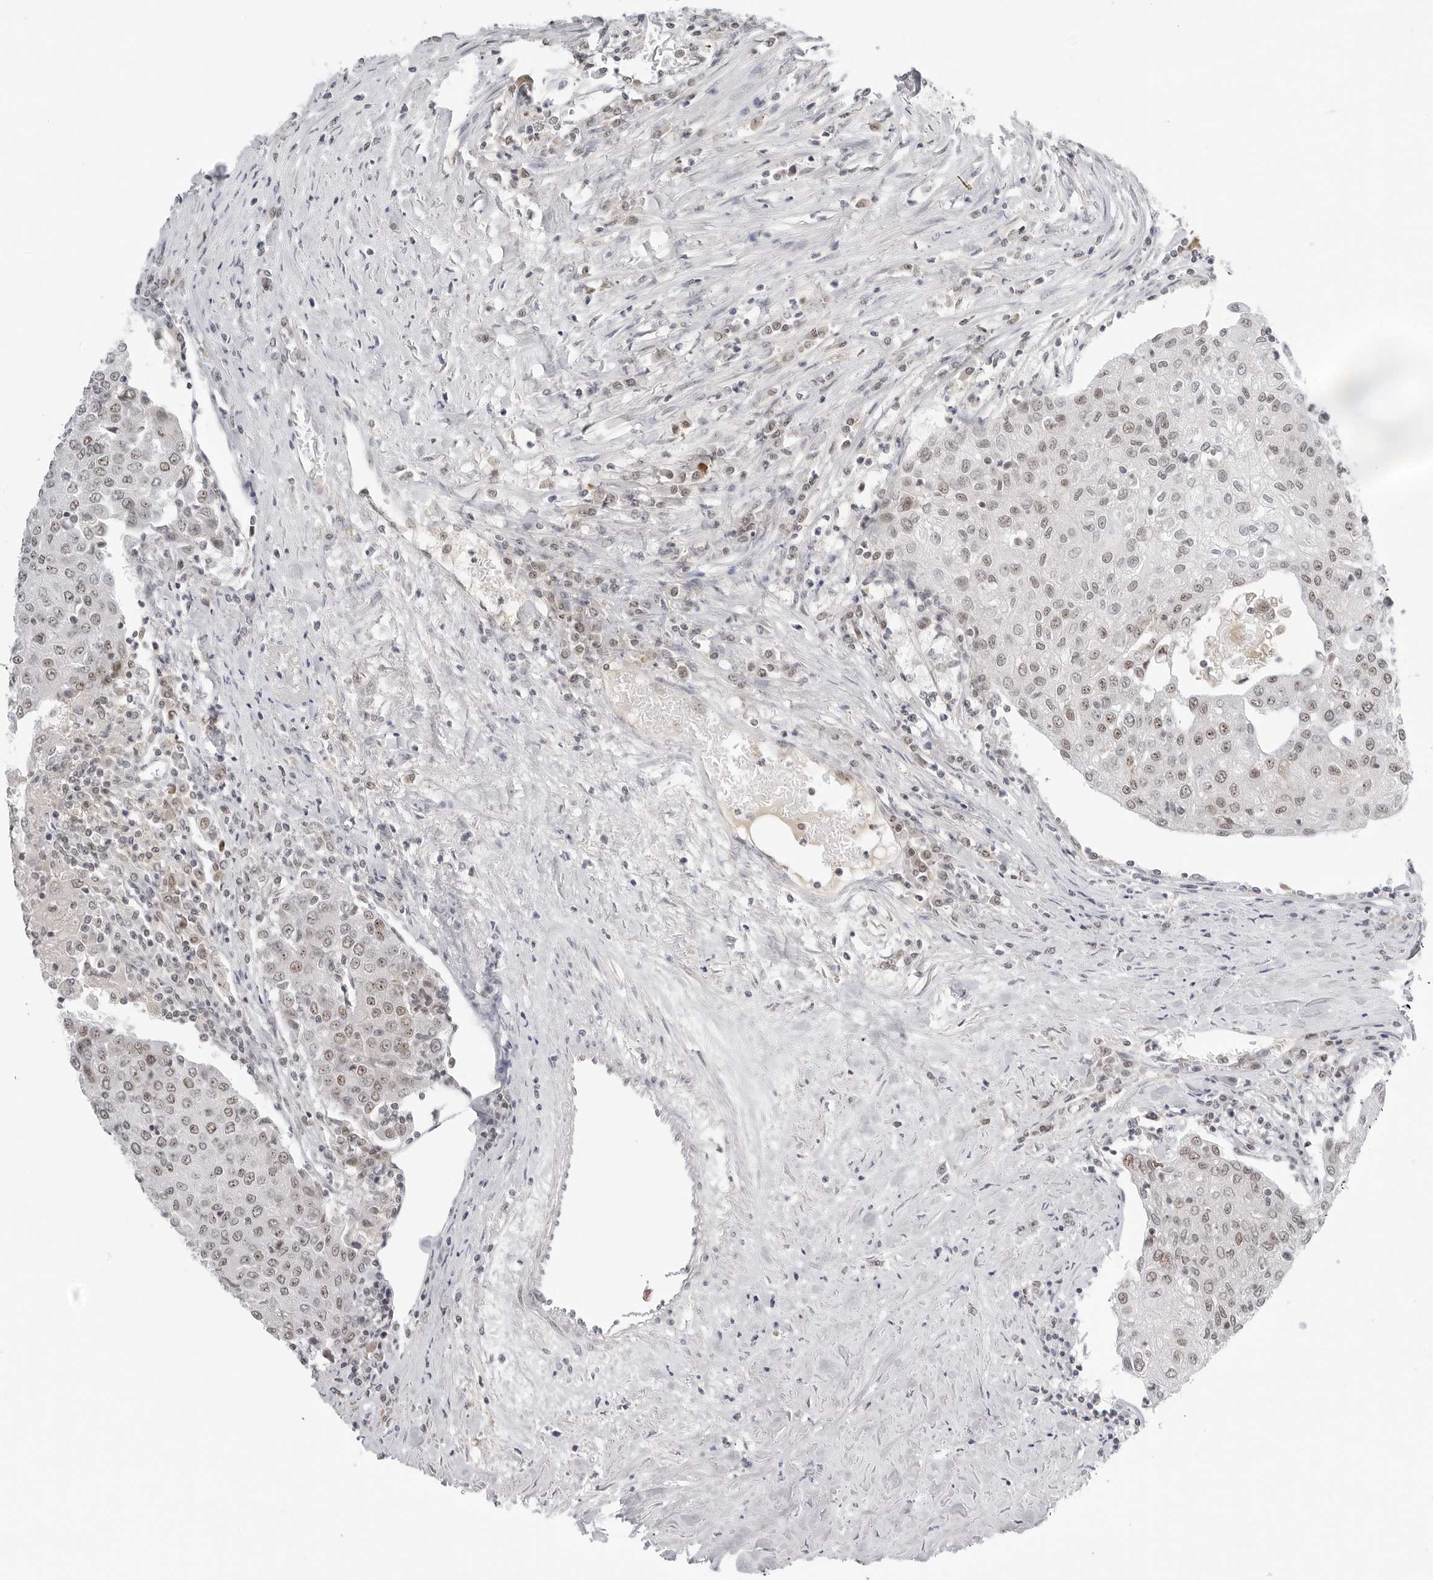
{"staining": {"intensity": "weak", "quantity": ">75%", "location": "nuclear"}, "tissue": "urothelial cancer", "cell_type": "Tumor cells", "image_type": "cancer", "snomed": [{"axis": "morphology", "description": "Urothelial carcinoma, High grade"}, {"axis": "topography", "description": "Urinary bladder"}], "caption": "Brown immunohistochemical staining in urothelial cancer displays weak nuclear expression in approximately >75% of tumor cells.", "gene": "WRAP53", "patient": {"sex": "female", "age": 85}}